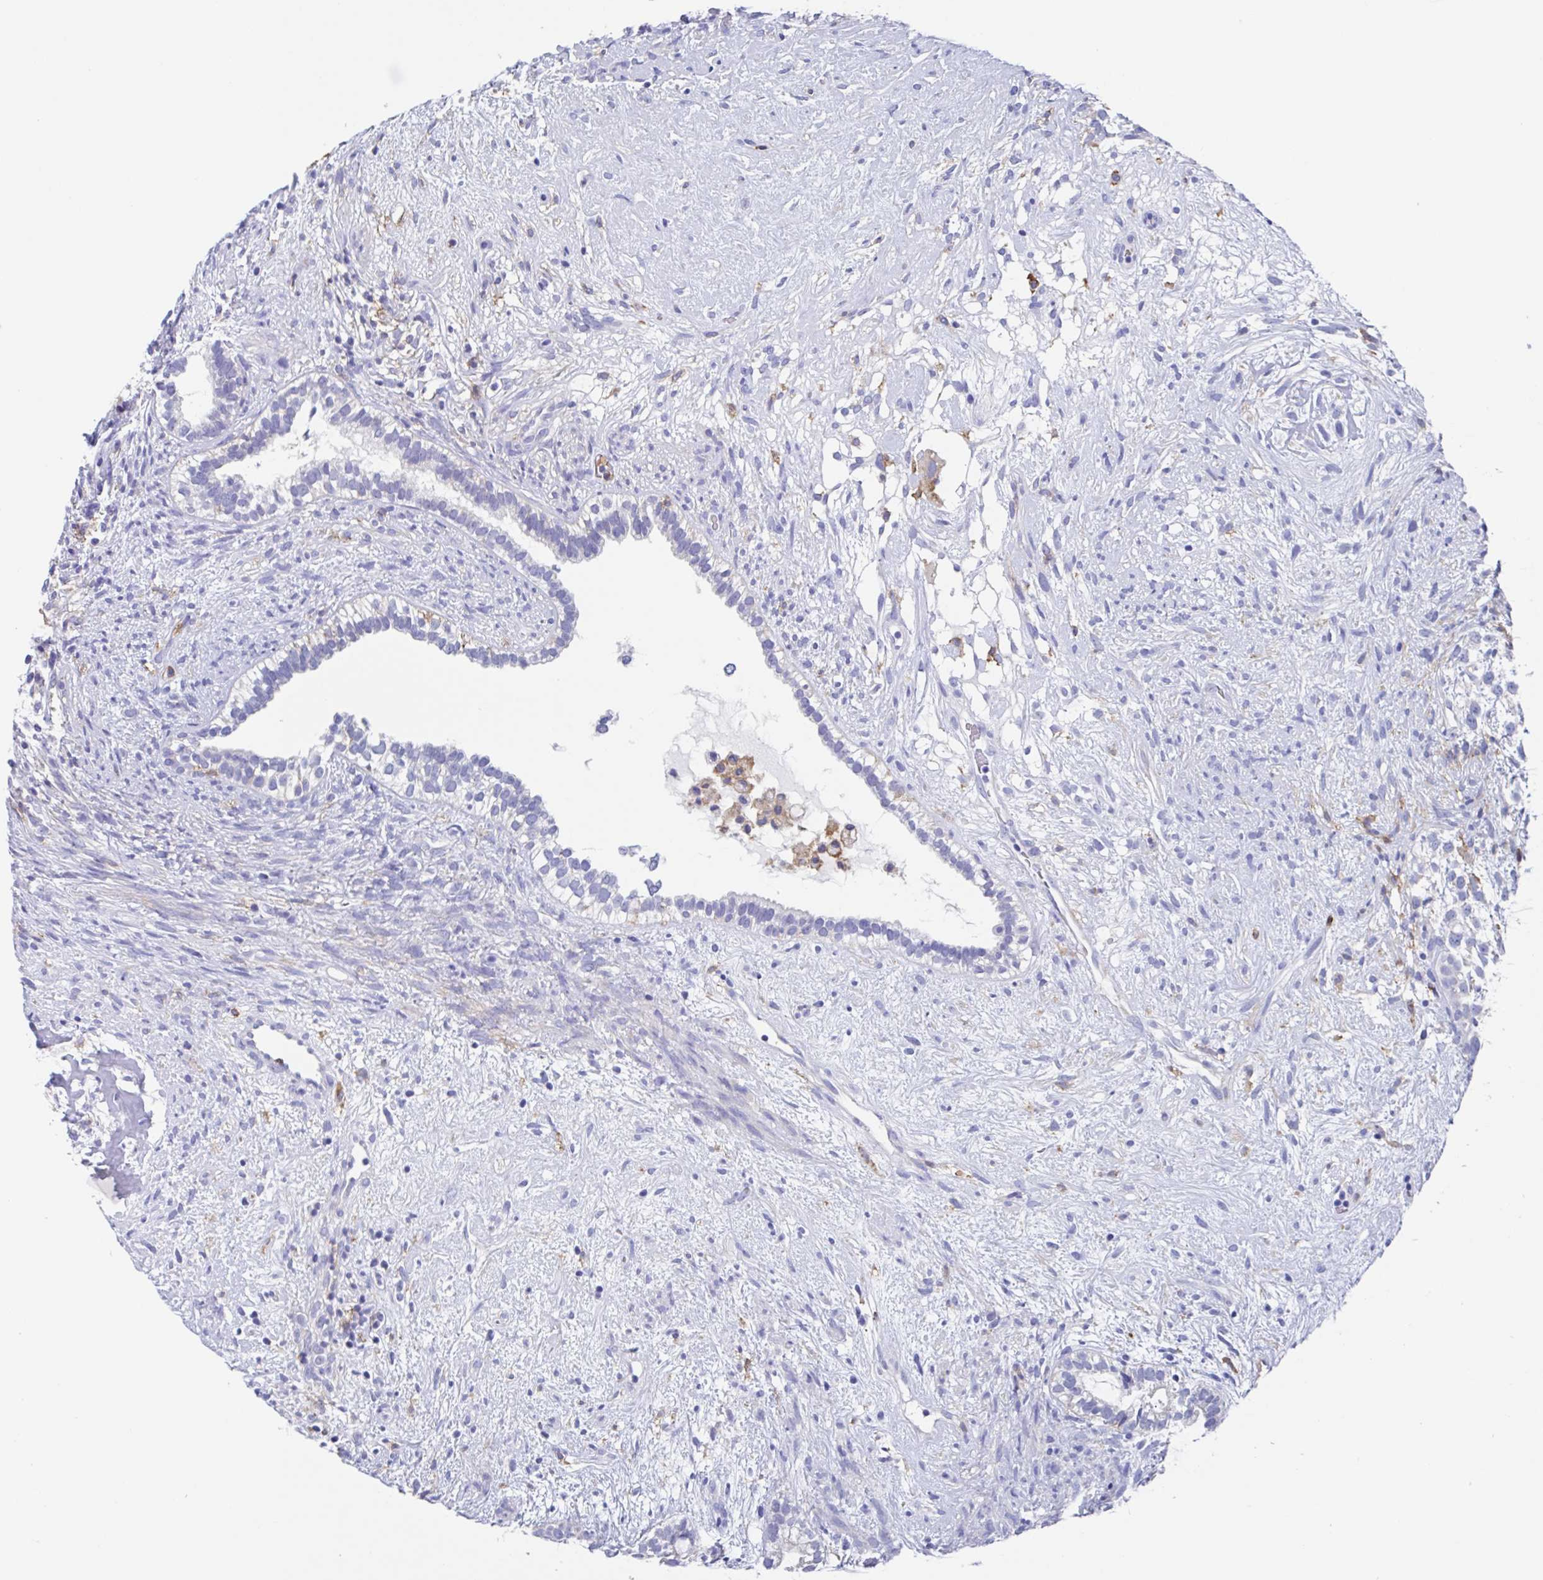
{"staining": {"intensity": "negative", "quantity": "none", "location": "none"}, "tissue": "testis cancer", "cell_type": "Tumor cells", "image_type": "cancer", "snomed": [{"axis": "morphology", "description": "Seminoma, NOS"}, {"axis": "morphology", "description": "Carcinoma, Embryonal, NOS"}, {"axis": "topography", "description": "Testis"}], "caption": "High magnification brightfield microscopy of embryonal carcinoma (testis) stained with DAB (3,3'-diaminobenzidine) (brown) and counterstained with hematoxylin (blue): tumor cells show no significant staining. (DAB IHC visualized using brightfield microscopy, high magnification).", "gene": "FCGR3A", "patient": {"sex": "male", "age": 41}}